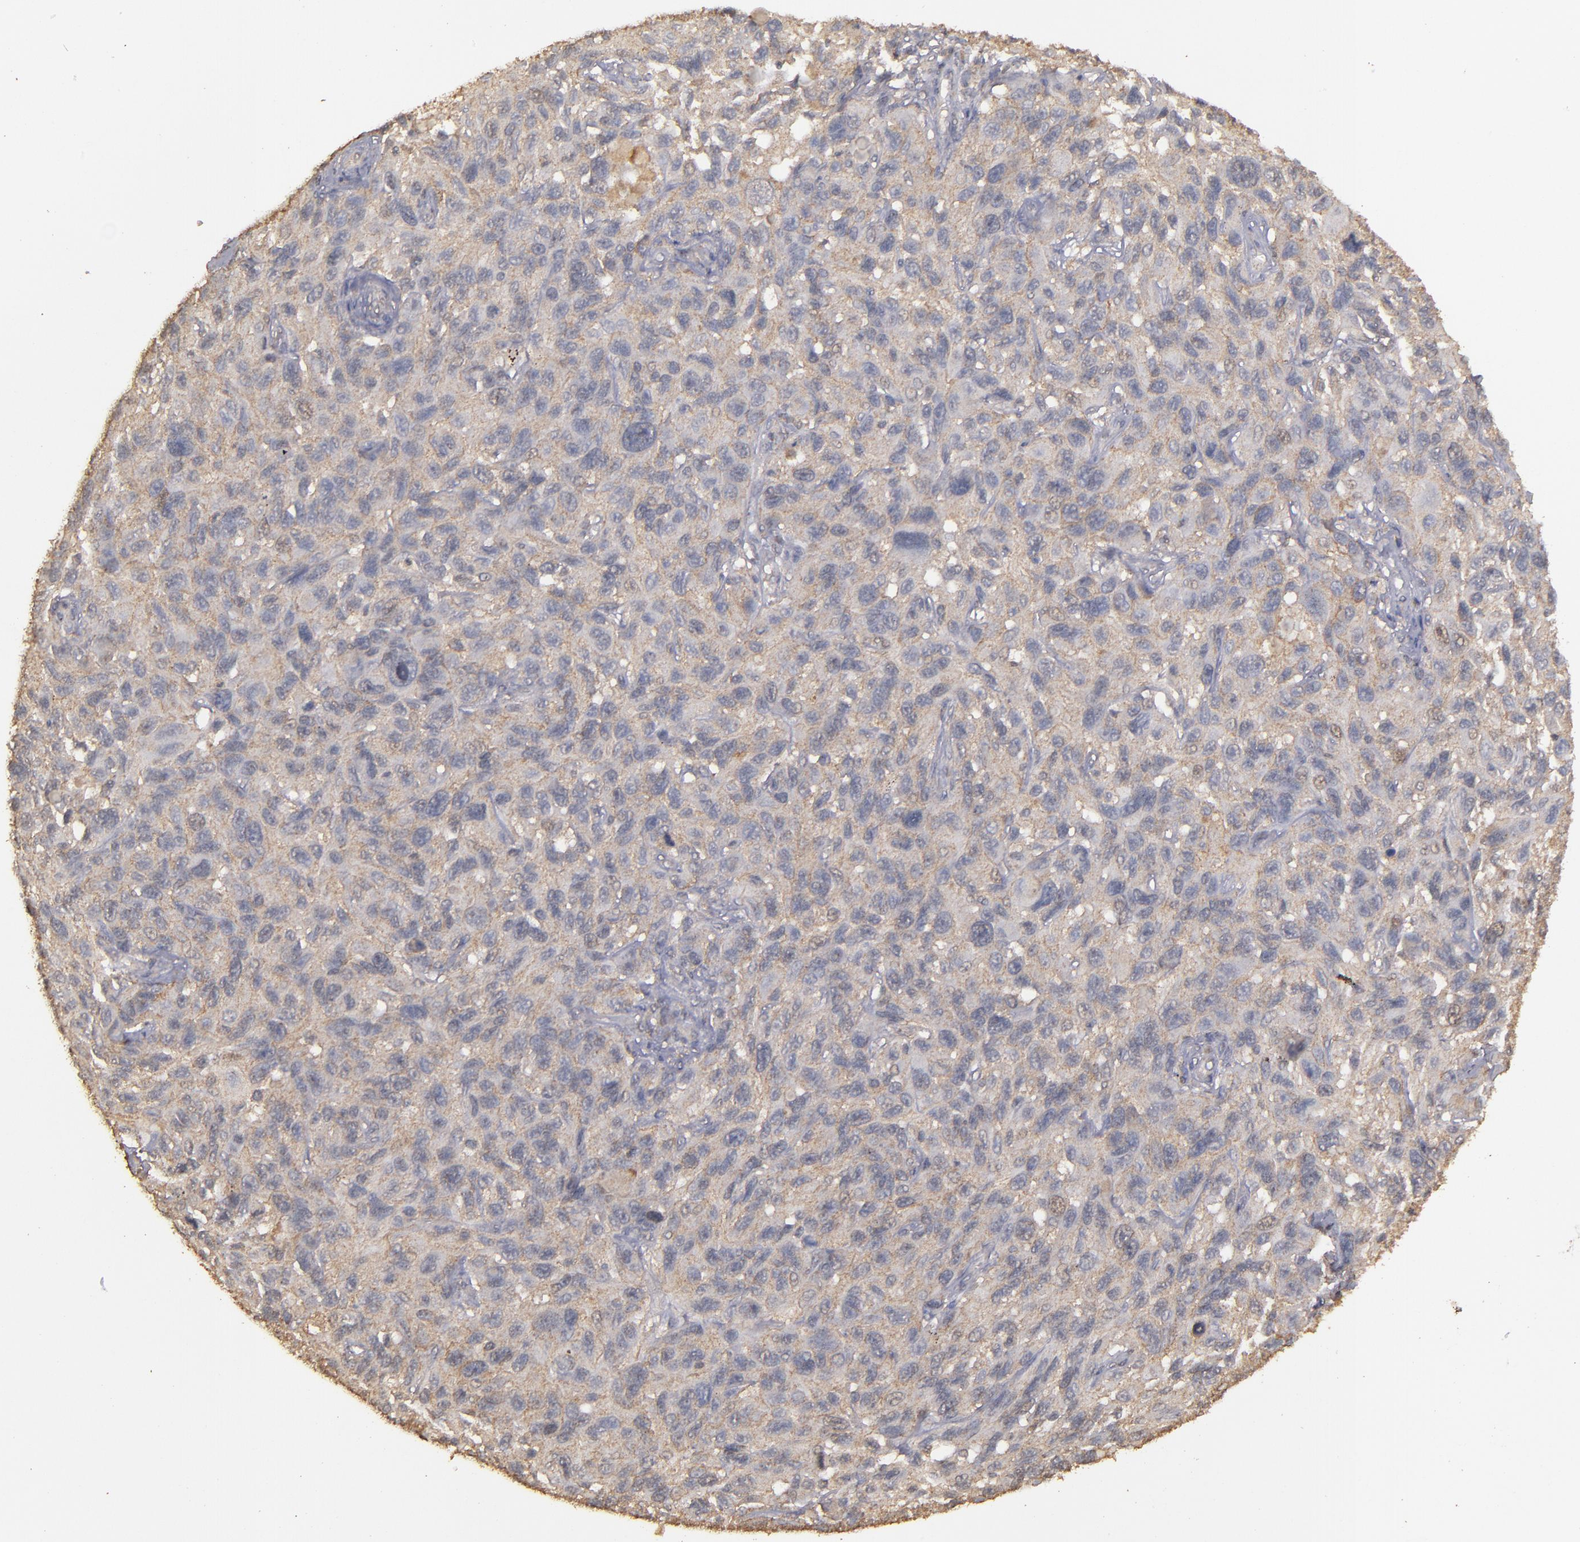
{"staining": {"intensity": "weak", "quantity": ">75%", "location": "cytoplasmic/membranous"}, "tissue": "melanoma", "cell_type": "Tumor cells", "image_type": "cancer", "snomed": [{"axis": "morphology", "description": "Malignant melanoma, NOS"}, {"axis": "topography", "description": "Skin"}], "caption": "This photomicrograph shows IHC staining of human melanoma, with low weak cytoplasmic/membranous staining in about >75% of tumor cells.", "gene": "FAT1", "patient": {"sex": "male", "age": 53}}